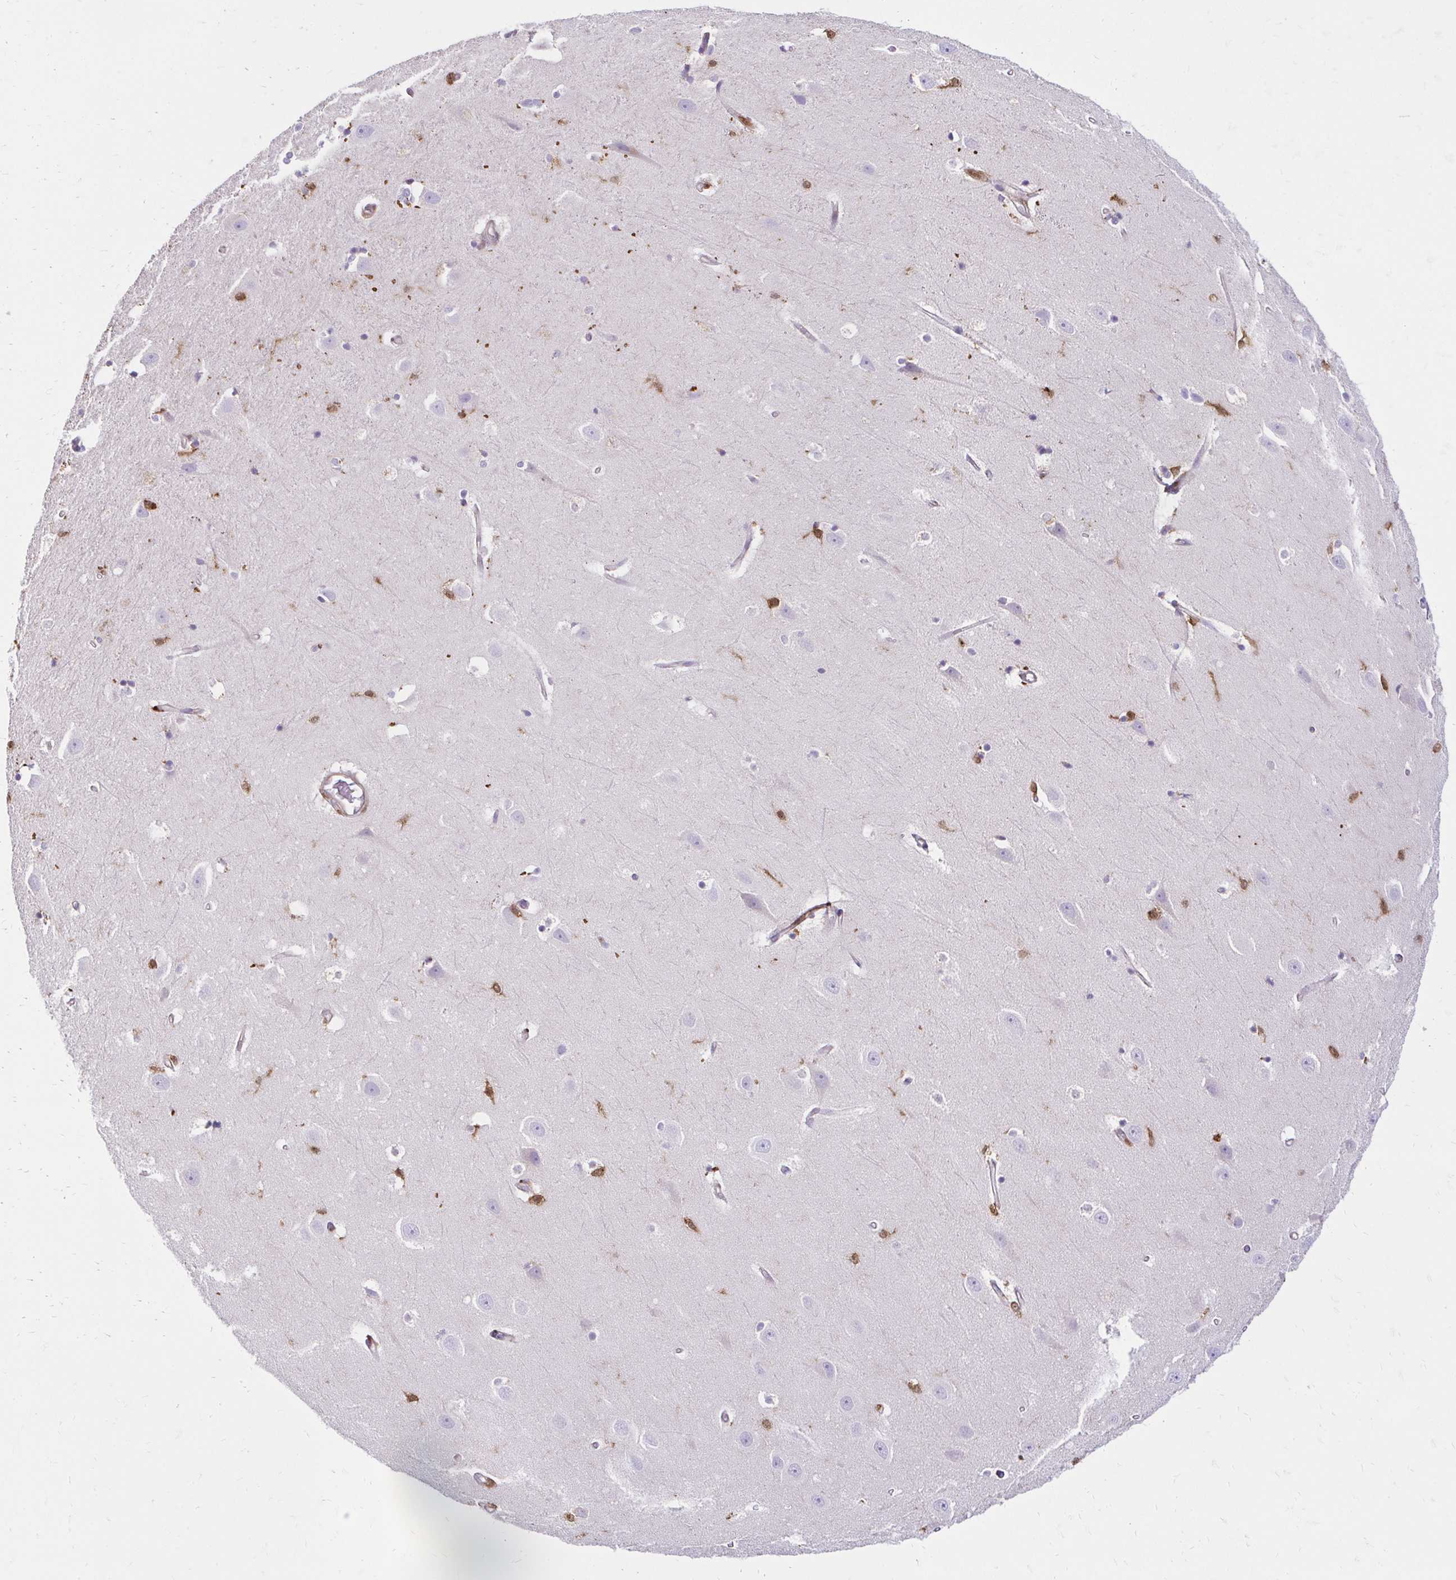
{"staining": {"intensity": "moderate", "quantity": "<25%", "location": "nuclear"}, "tissue": "hippocampus", "cell_type": "Glial cells", "image_type": "normal", "snomed": [{"axis": "morphology", "description": "Normal tissue, NOS"}, {"axis": "topography", "description": "Hippocampus"}], "caption": "Human hippocampus stained for a protein (brown) displays moderate nuclear positive positivity in approximately <25% of glial cells.", "gene": "PYCARD", "patient": {"sex": "male", "age": 63}}